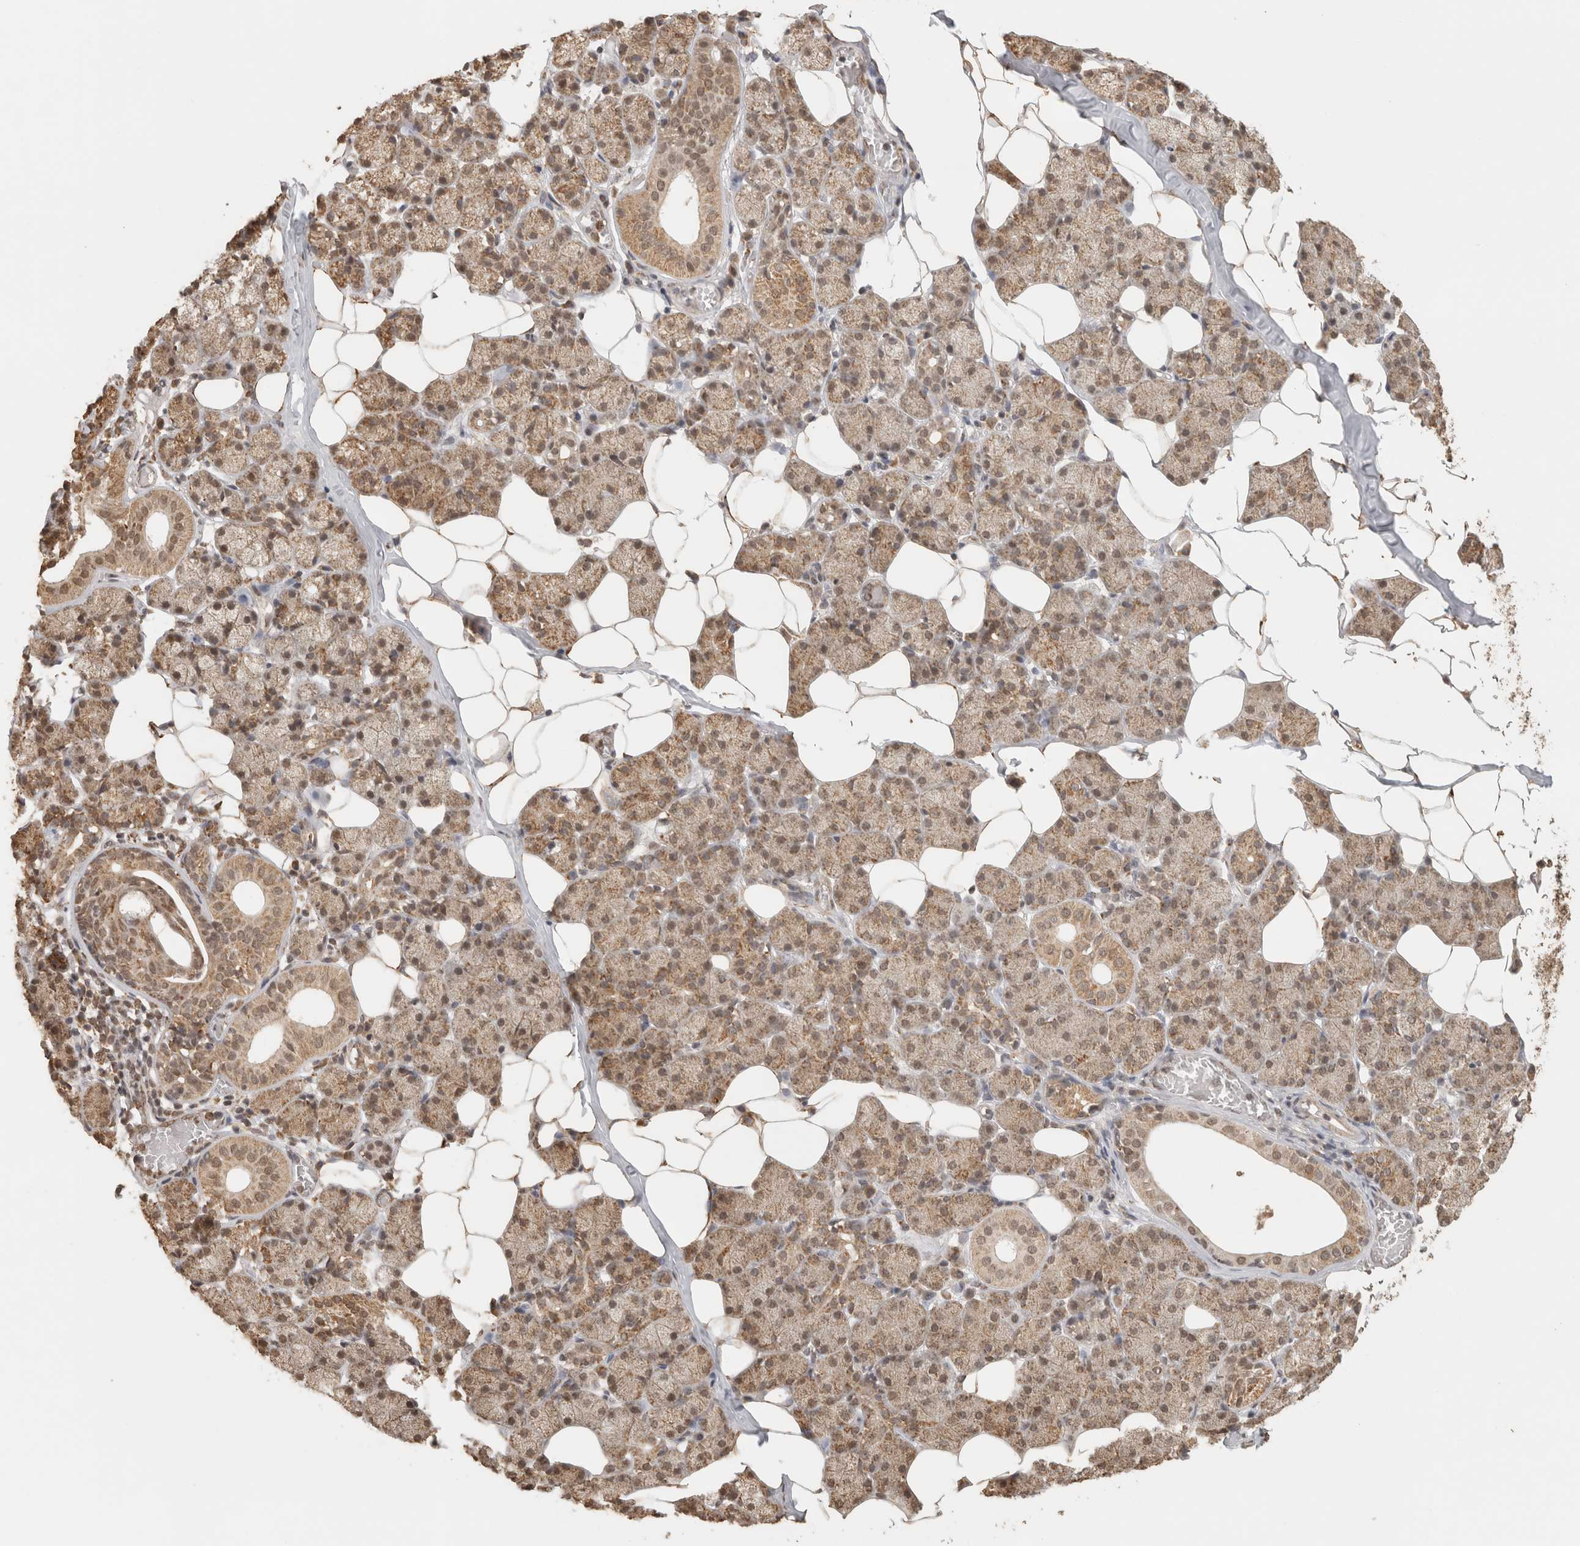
{"staining": {"intensity": "moderate", "quantity": ">75%", "location": "cytoplasmic/membranous,nuclear"}, "tissue": "salivary gland", "cell_type": "Glandular cells", "image_type": "normal", "snomed": [{"axis": "morphology", "description": "Normal tissue, NOS"}, {"axis": "topography", "description": "Salivary gland"}], "caption": "Unremarkable salivary gland demonstrates moderate cytoplasmic/membranous,nuclear staining in about >75% of glandular cells, visualized by immunohistochemistry. The protein of interest is stained brown, and the nuclei are stained in blue (DAB (3,3'-diaminobenzidine) IHC with brightfield microscopy, high magnification).", "gene": "BNIP3L", "patient": {"sex": "female", "age": 33}}